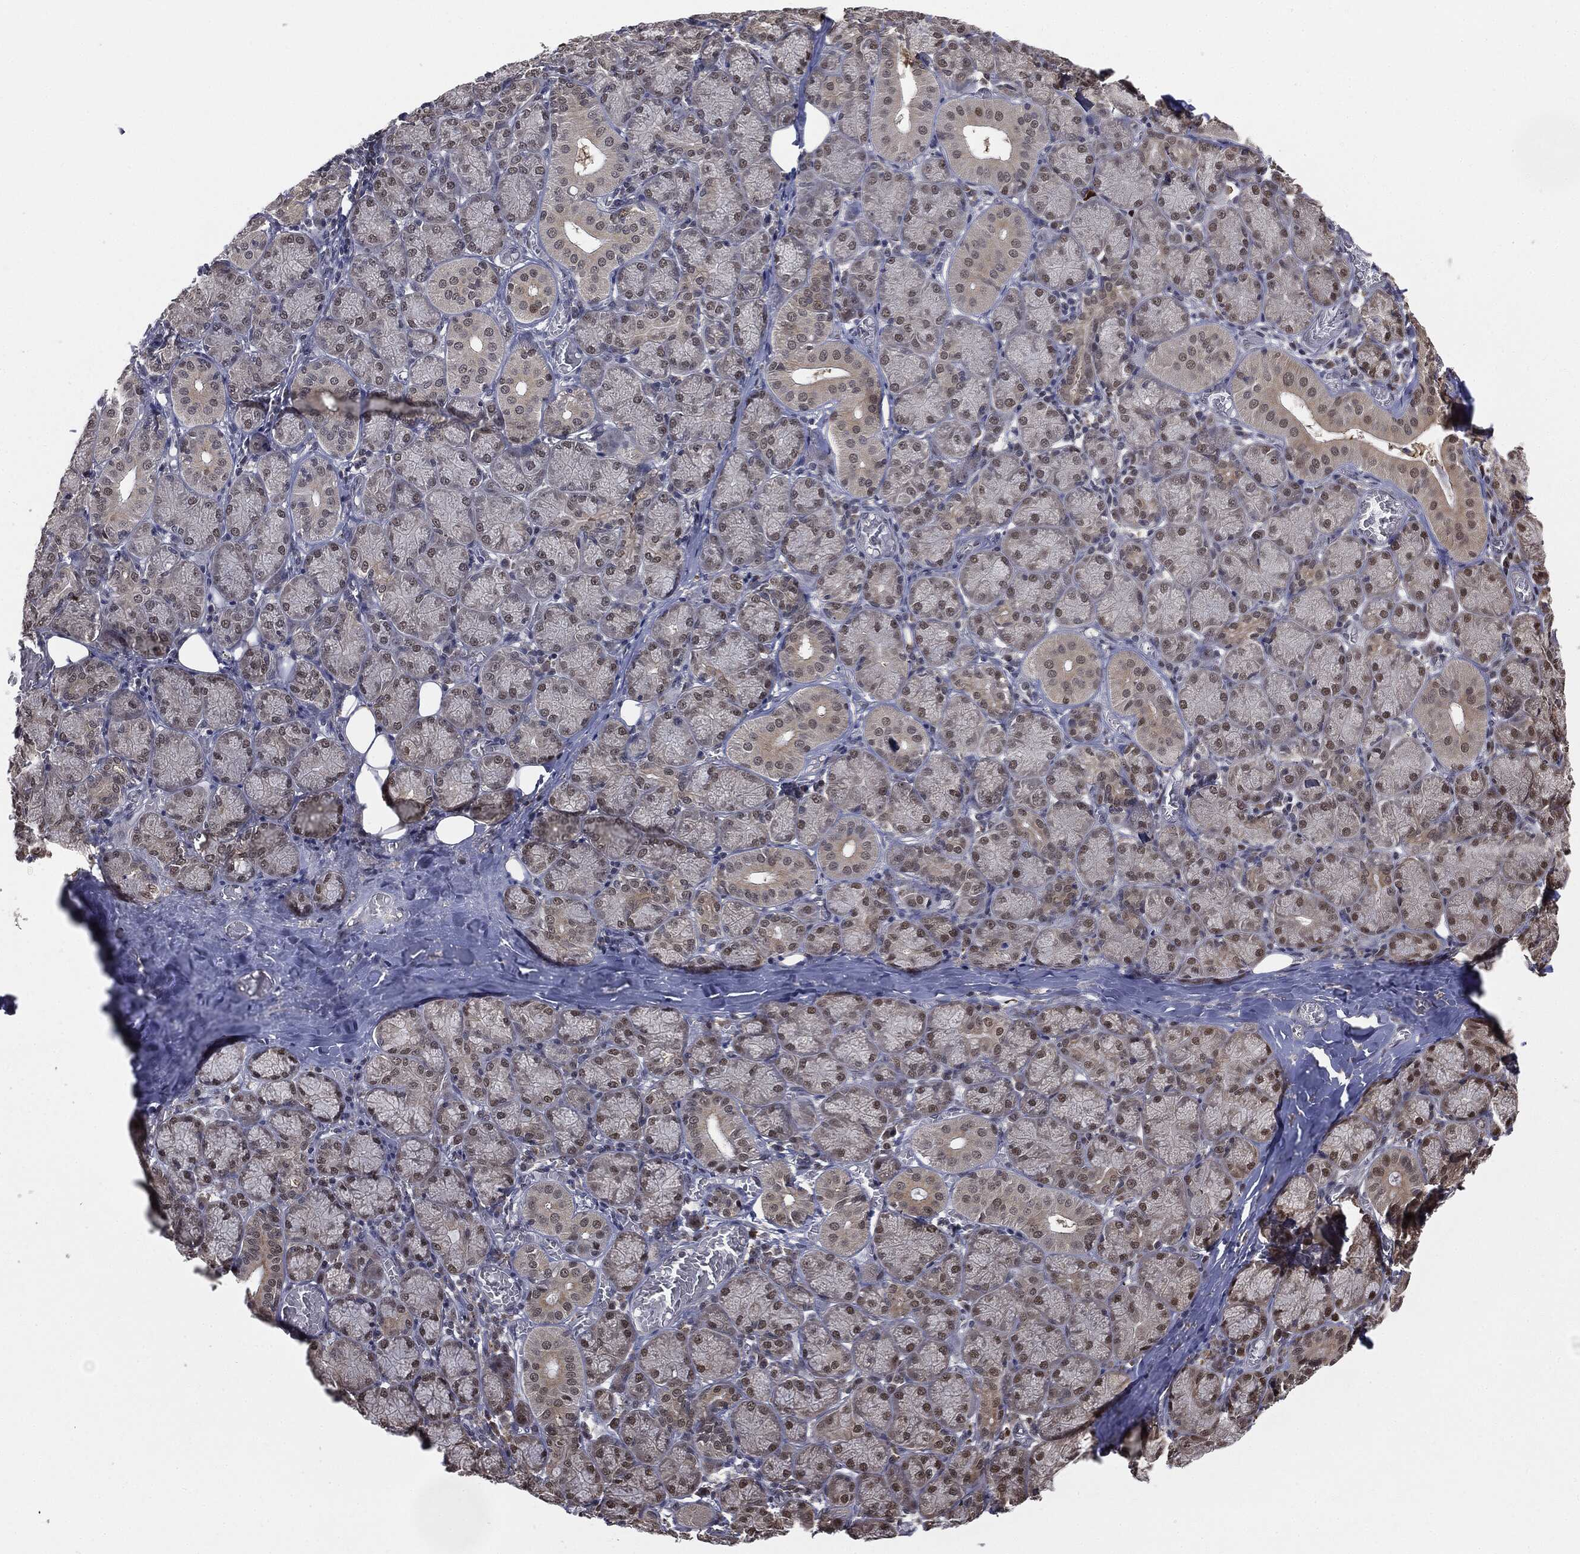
{"staining": {"intensity": "moderate", "quantity": "25%-75%", "location": "nuclear"}, "tissue": "salivary gland", "cell_type": "Glandular cells", "image_type": "normal", "snomed": [{"axis": "morphology", "description": "Normal tissue, NOS"}, {"axis": "topography", "description": "Salivary gland"}, {"axis": "topography", "description": "Peripheral nerve tissue"}], "caption": "Brown immunohistochemical staining in normal salivary gland demonstrates moderate nuclear expression in approximately 25%-75% of glandular cells.", "gene": "SHLD2", "patient": {"sex": "female", "age": 24}}